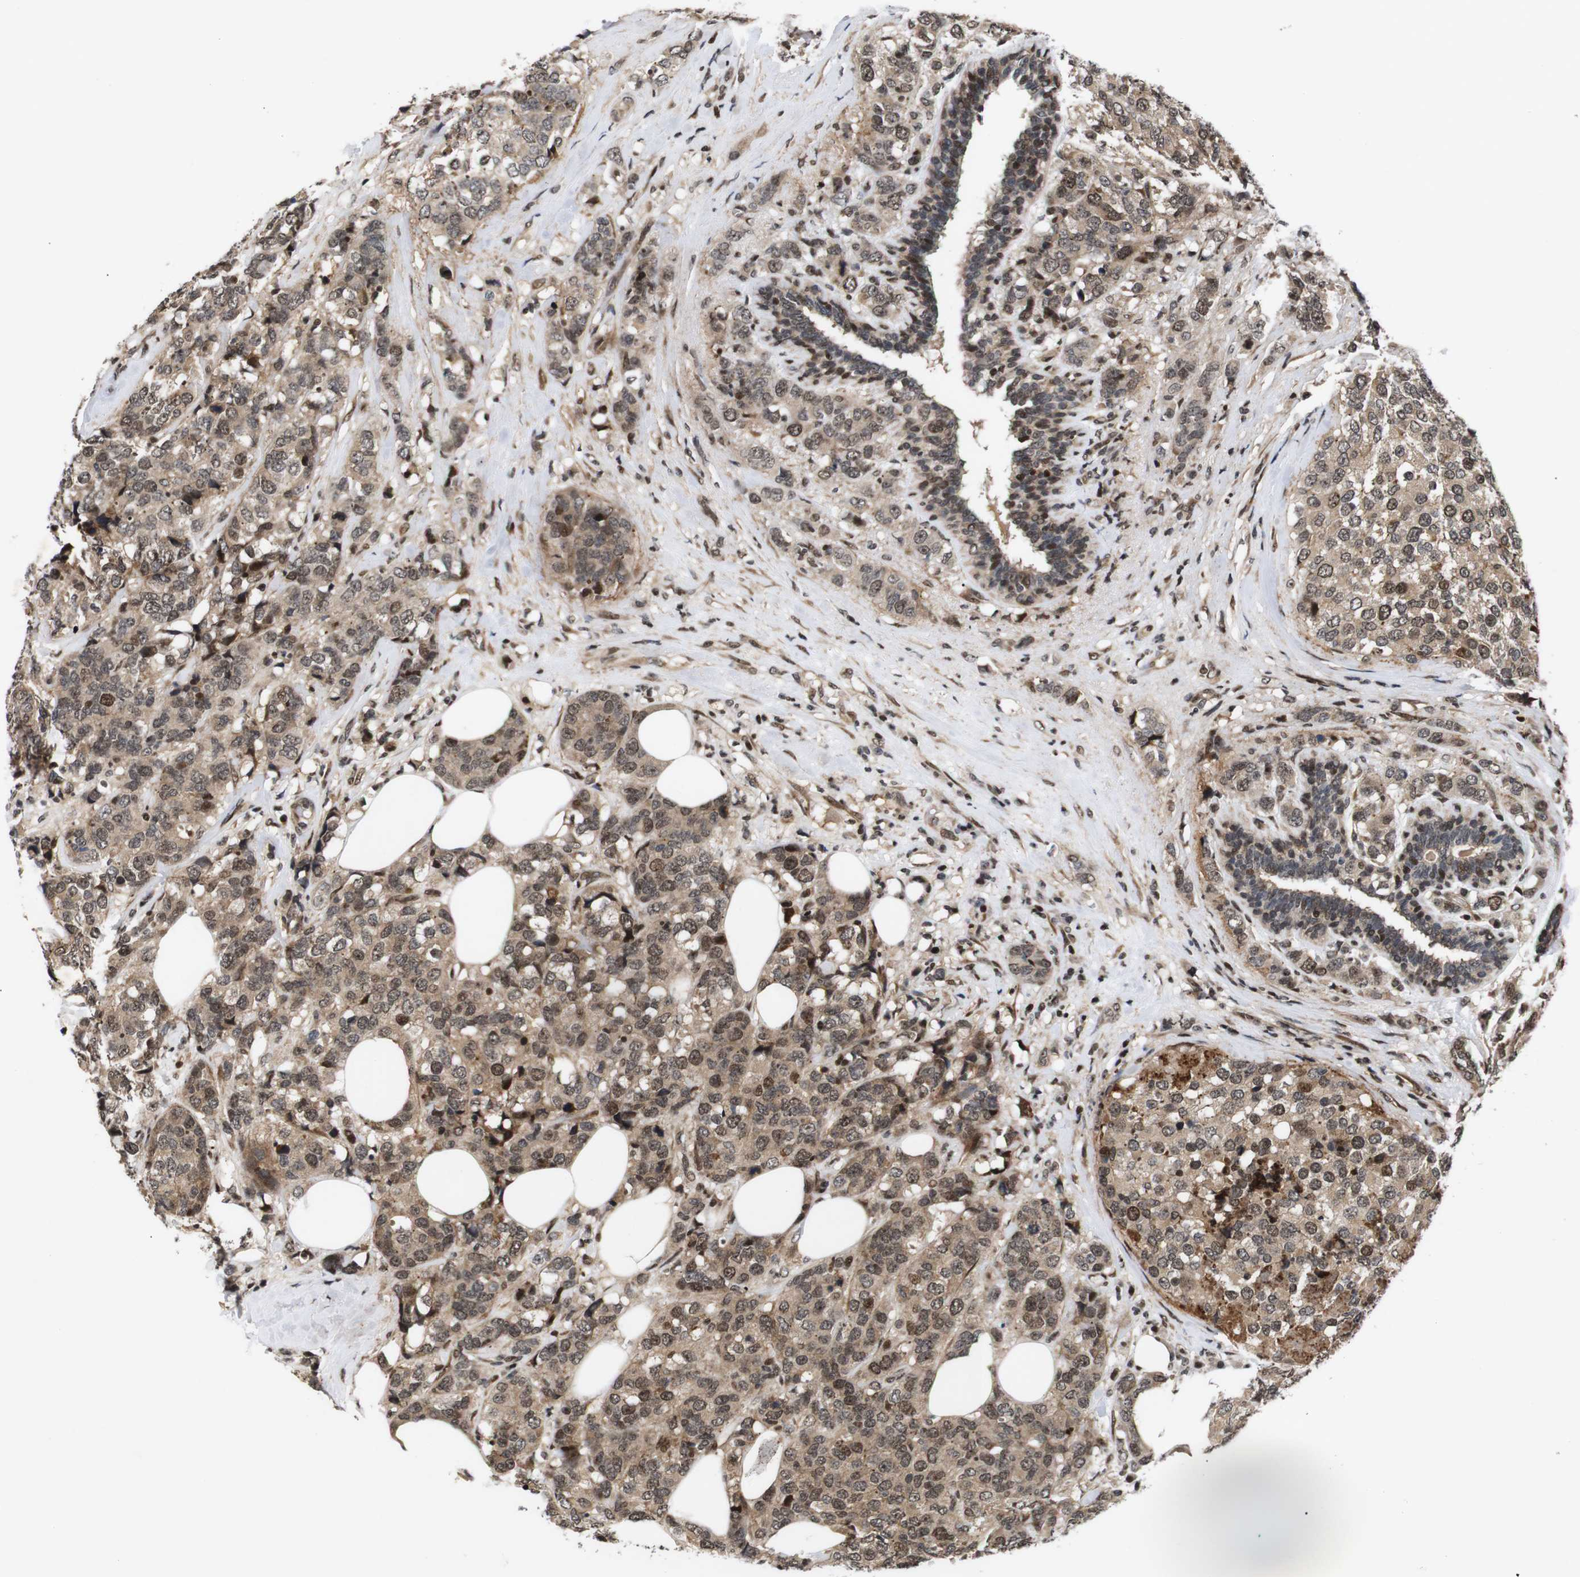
{"staining": {"intensity": "moderate", "quantity": ">75%", "location": "cytoplasmic/membranous,nuclear"}, "tissue": "breast cancer", "cell_type": "Tumor cells", "image_type": "cancer", "snomed": [{"axis": "morphology", "description": "Lobular carcinoma"}, {"axis": "topography", "description": "Breast"}], "caption": "Moderate cytoplasmic/membranous and nuclear expression for a protein is appreciated in about >75% of tumor cells of breast cancer using immunohistochemistry.", "gene": "KIF23", "patient": {"sex": "female", "age": 59}}